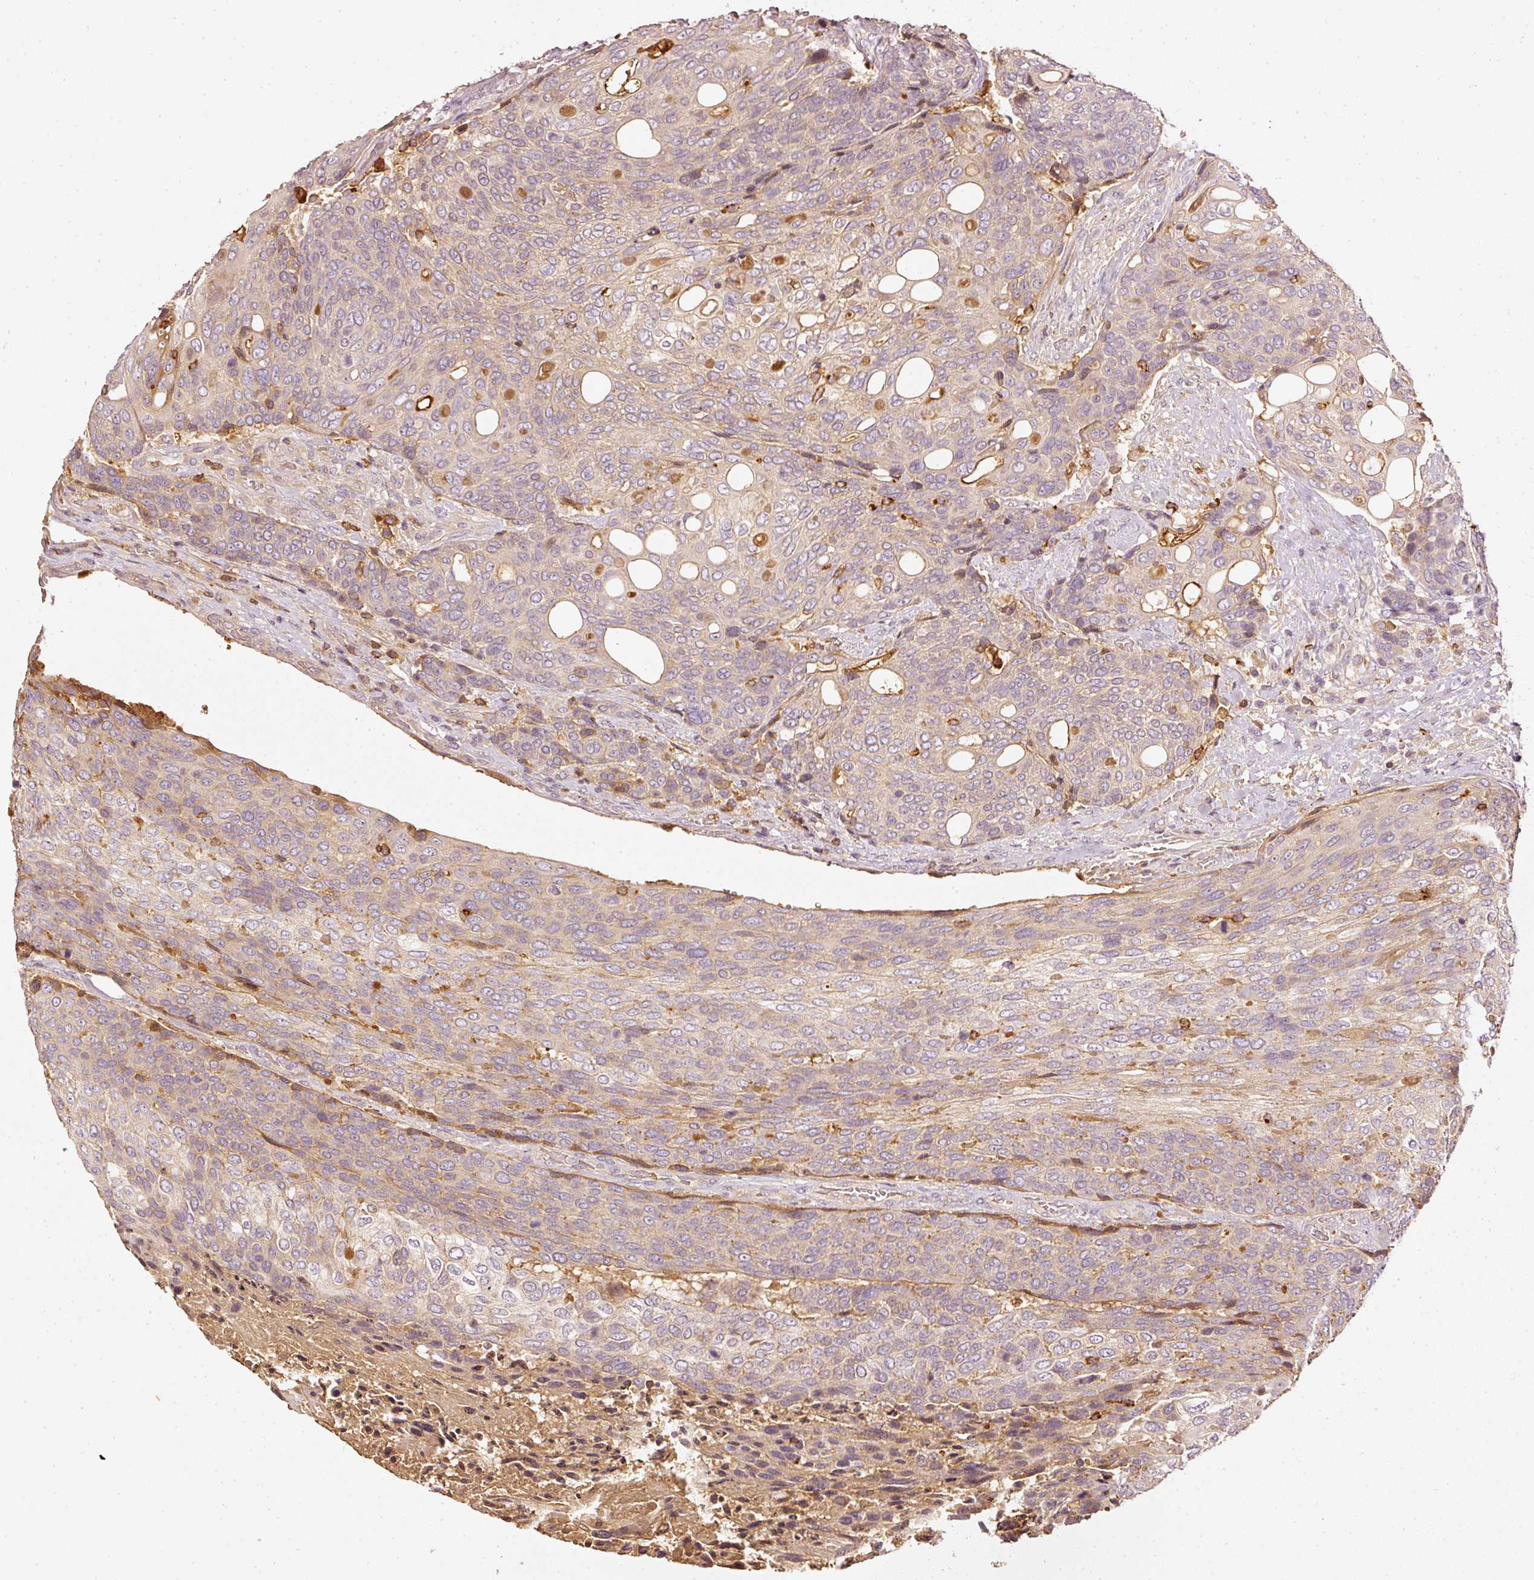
{"staining": {"intensity": "weak", "quantity": ">75%", "location": "cytoplasmic/membranous"}, "tissue": "urothelial cancer", "cell_type": "Tumor cells", "image_type": "cancer", "snomed": [{"axis": "morphology", "description": "Urothelial carcinoma, High grade"}, {"axis": "topography", "description": "Urinary bladder"}], "caption": "Urothelial cancer stained with a brown dye shows weak cytoplasmic/membranous positive staining in approximately >75% of tumor cells.", "gene": "EVL", "patient": {"sex": "female", "age": 70}}